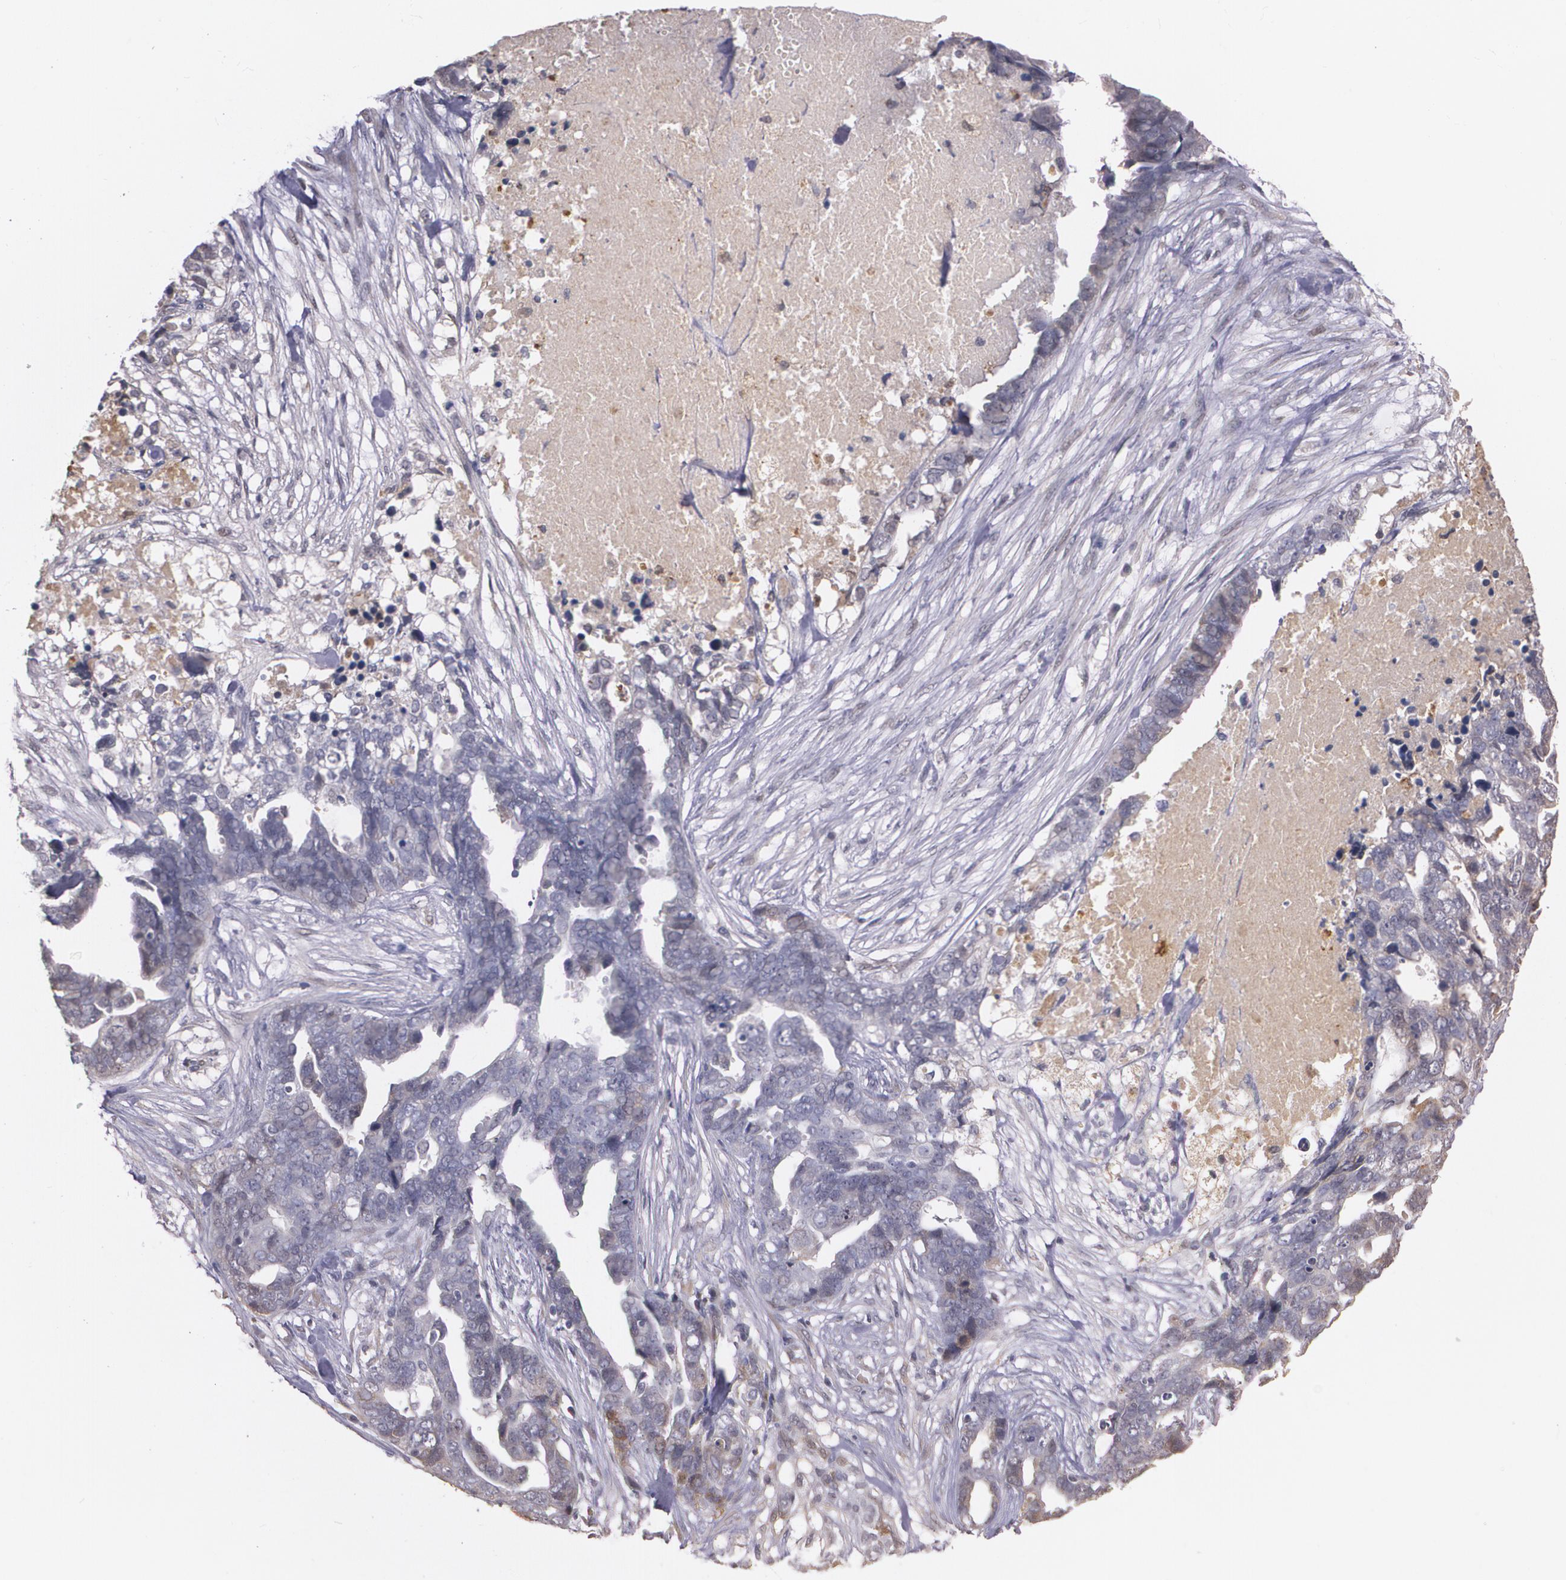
{"staining": {"intensity": "weak", "quantity": "<25%", "location": "cytoplasmic/membranous"}, "tissue": "ovarian cancer", "cell_type": "Tumor cells", "image_type": "cancer", "snomed": [{"axis": "morphology", "description": "Normal tissue, NOS"}, {"axis": "morphology", "description": "Cystadenocarcinoma, serous, NOS"}, {"axis": "topography", "description": "Fallopian tube"}, {"axis": "topography", "description": "Ovary"}], "caption": "An image of serous cystadenocarcinoma (ovarian) stained for a protein displays no brown staining in tumor cells. (Stains: DAB IHC with hematoxylin counter stain, Microscopy: brightfield microscopy at high magnification).", "gene": "PTS", "patient": {"sex": "female", "age": 56}}